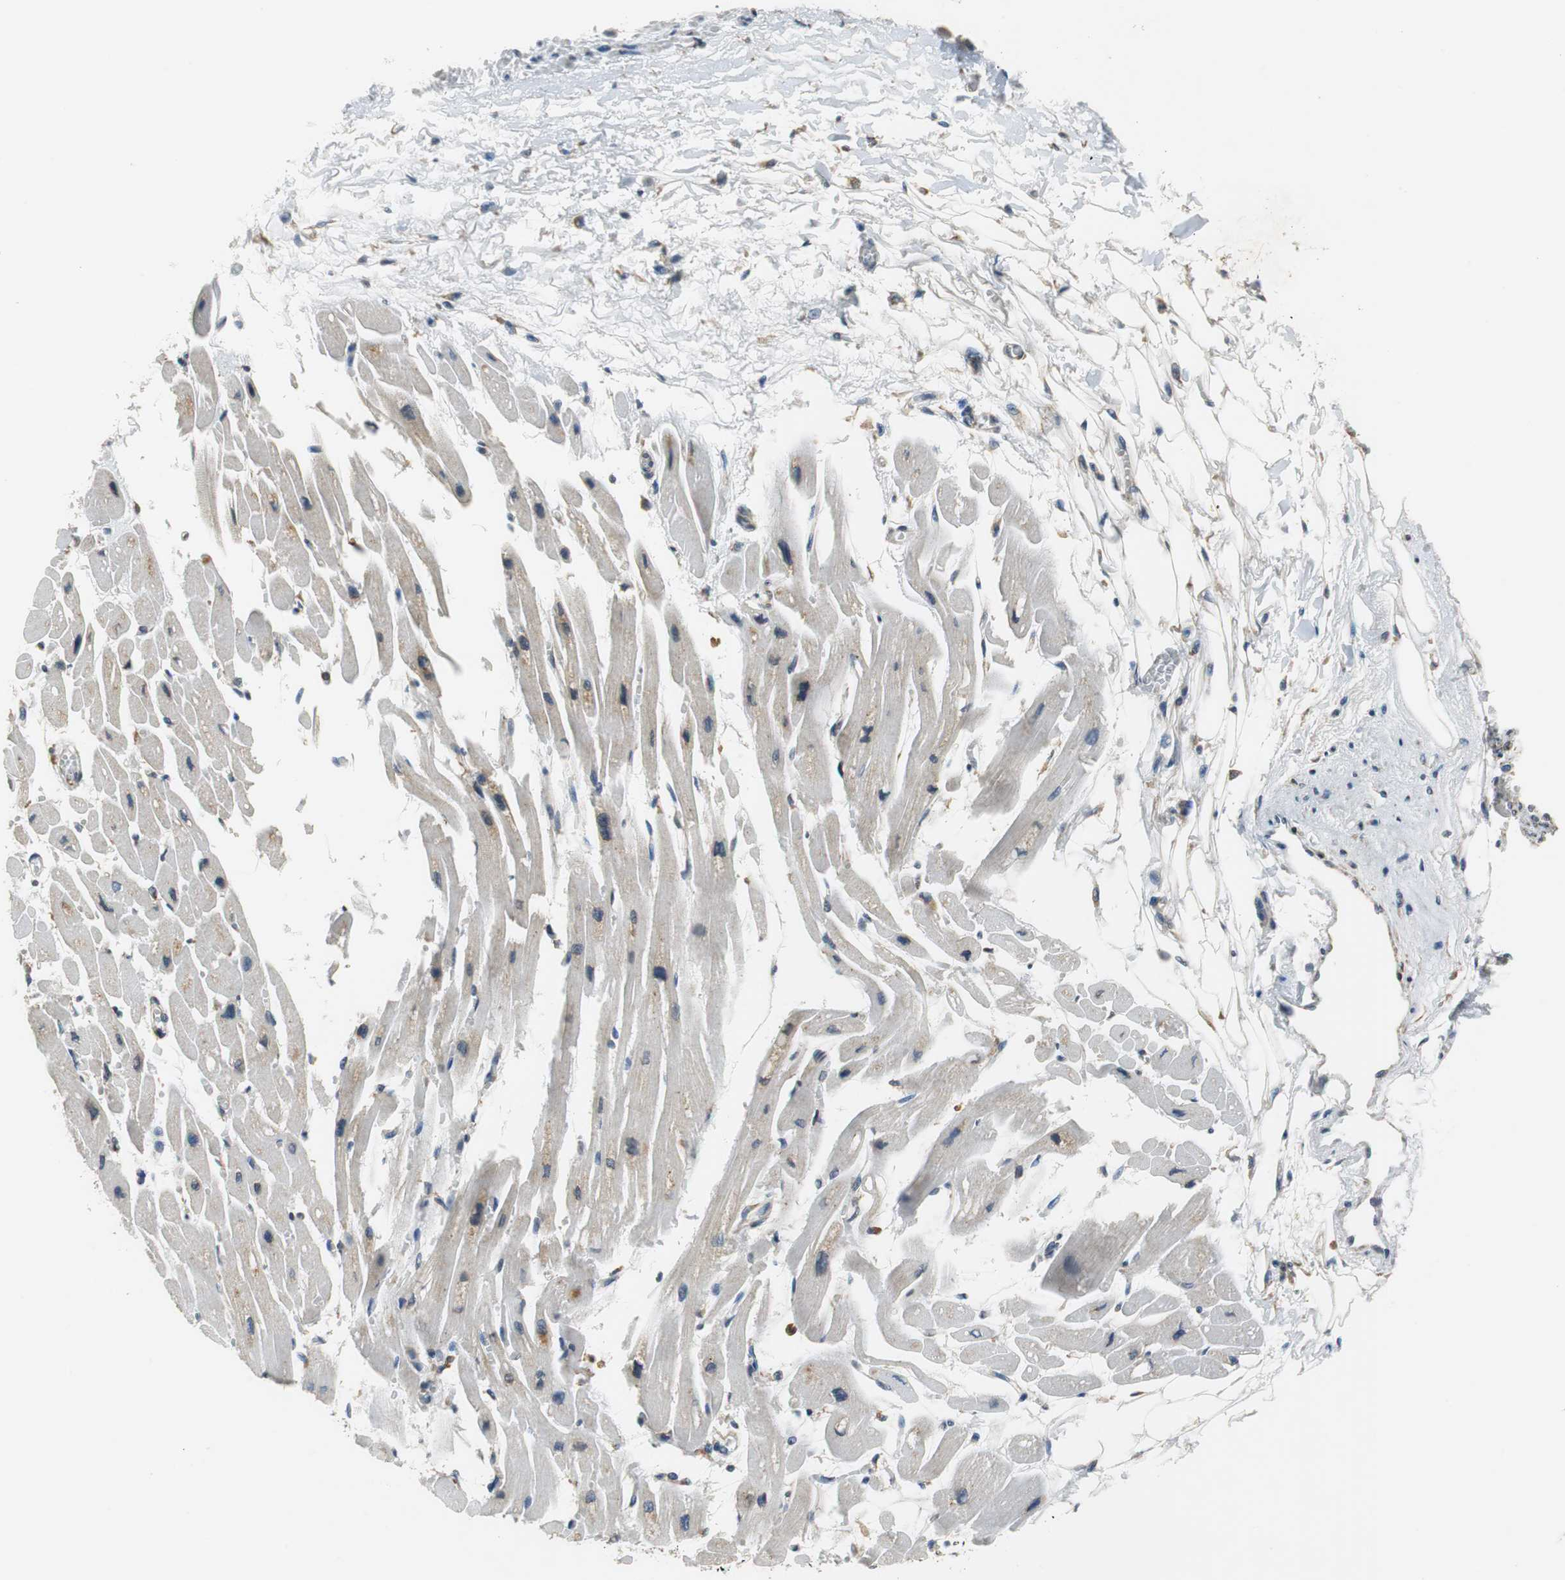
{"staining": {"intensity": "moderate", "quantity": "<25%", "location": "cytoplasmic/membranous"}, "tissue": "heart muscle", "cell_type": "Cardiomyocytes", "image_type": "normal", "snomed": [{"axis": "morphology", "description": "Normal tissue, NOS"}, {"axis": "topography", "description": "Heart"}], "caption": "Immunohistochemical staining of normal human heart muscle demonstrates <25% levels of moderate cytoplasmic/membranous protein staining in approximately <25% of cardiomyocytes.", "gene": "CNOT3", "patient": {"sex": "female", "age": 54}}